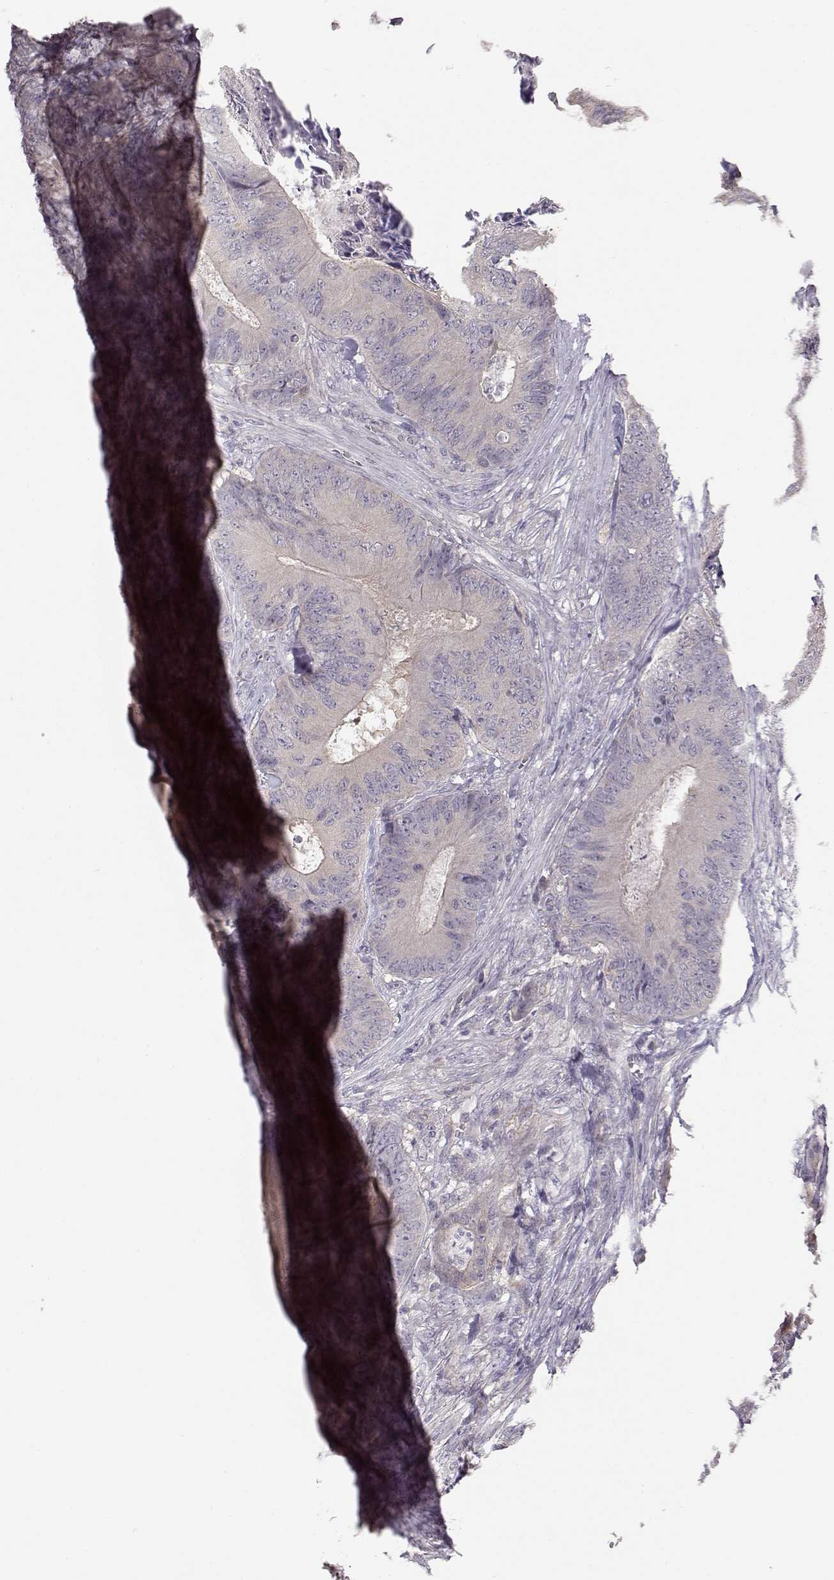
{"staining": {"intensity": "negative", "quantity": "none", "location": "none"}, "tissue": "colorectal cancer", "cell_type": "Tumor cells", "image_type": "cancer", "snomed": [{"axis": "morphology", "description": "Adenocarcinoma, NOS"}, {"axis": "topography", "description": "Colon"}], "caption": "IHC histopathology image of neoplastic tissue: colorectal cancer stained with DAB (3,3'-diaminobenzidine) shows no significant protein staining in tumor cells.", "gene": "ARHGAP8", "patient": {"sex": "male", "age": 84}}